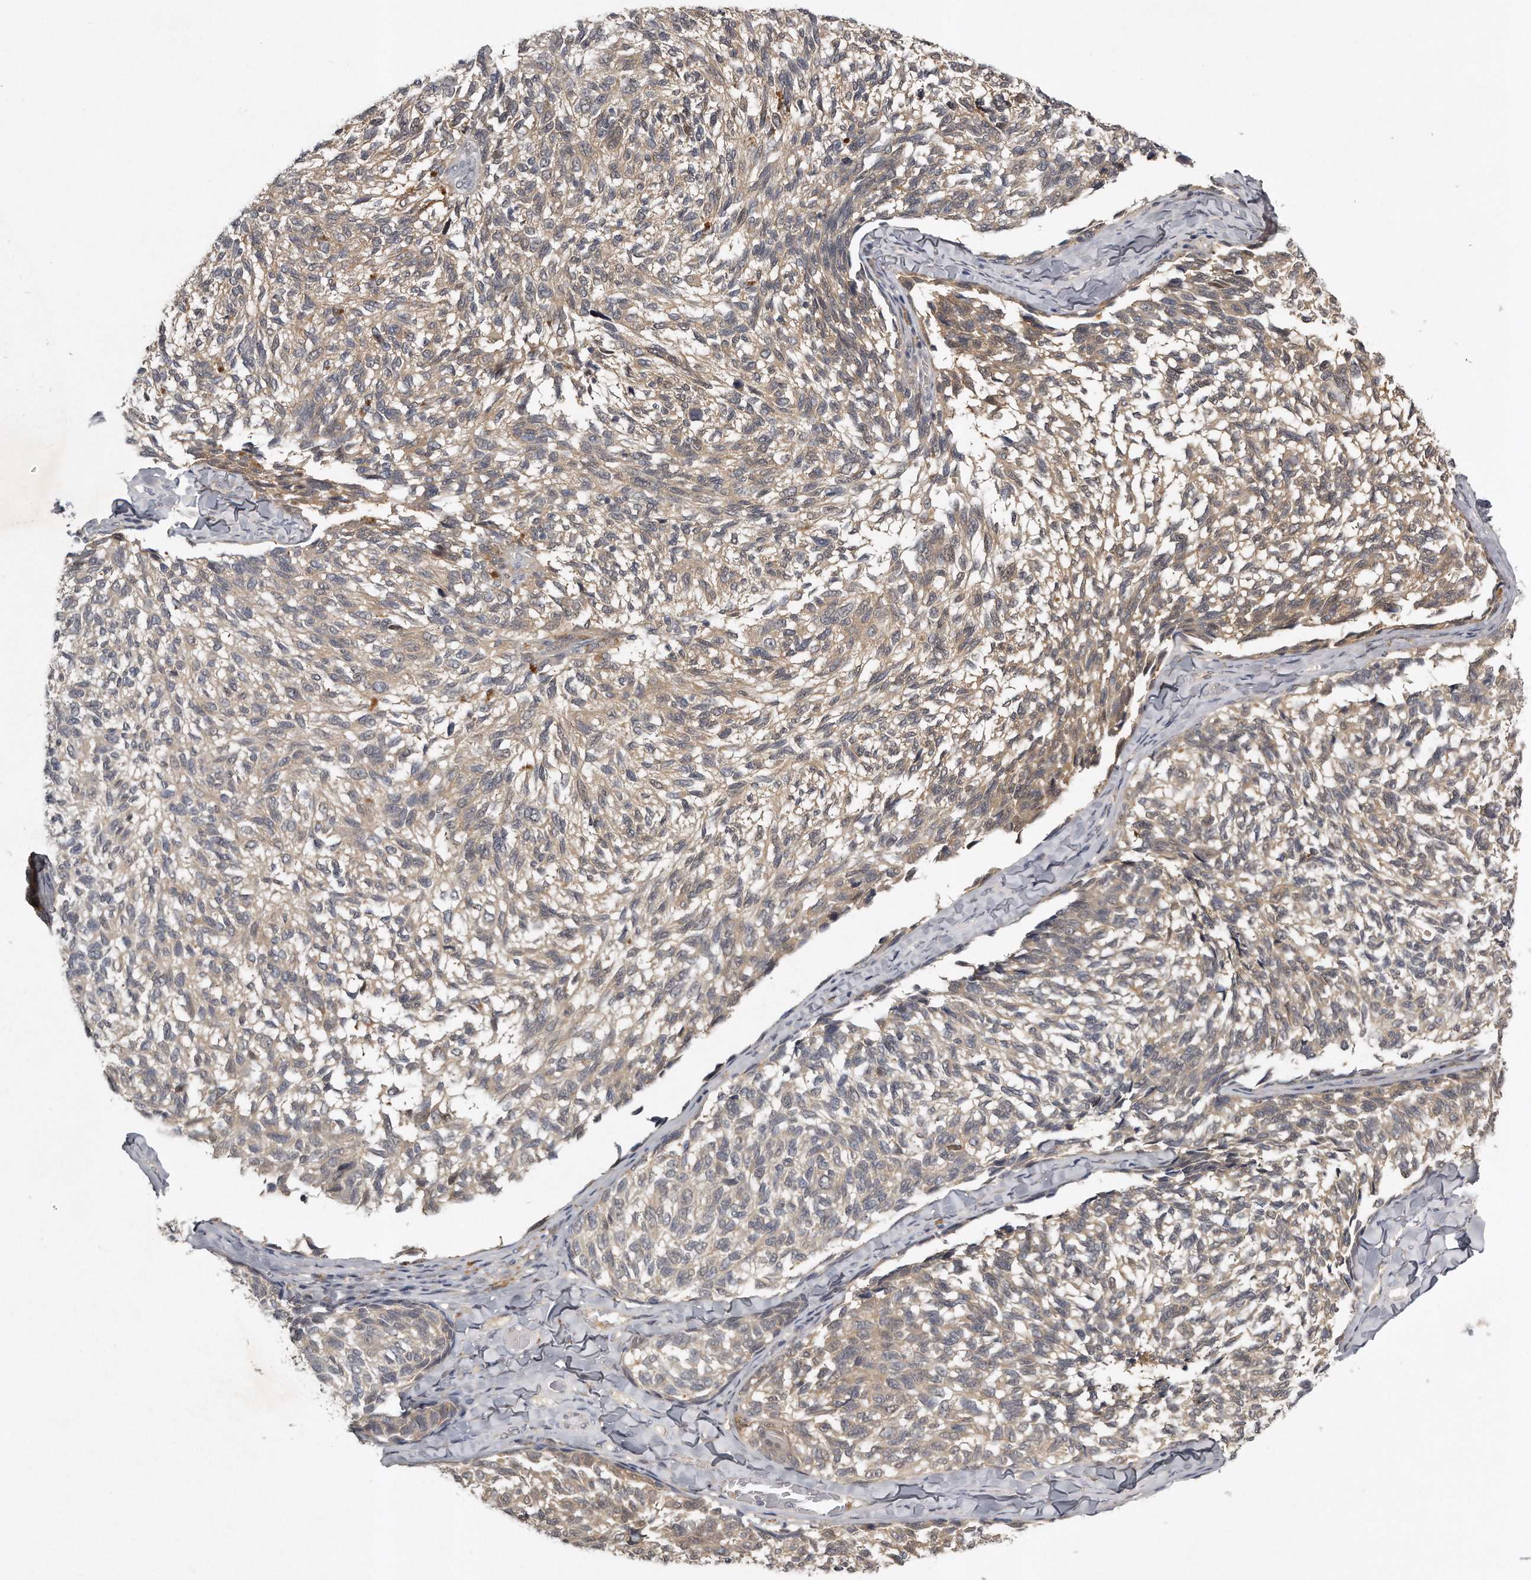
{"staining": {"intensity": "weak", "quantity": "25%-75%", "location": "cytoplasmic/membranous"}, "tissue": "melanoma", "cell_type": "Tumor cells", "image_type": "cancer", "snomed": [{"axis": "morphology", "description": "Malignant melanoma, NOS"}, {"axis": "topography", "description": "Skin"}], "caption": "Protein expression by immunohistochemistry (IHC) demonstrates weak cytoplasmic/membranous positivity in approximately 25%-75% of tumor cells in malignant melanoma.", "gene": "GGCT", "patient": {"sex": "female", "age": 73}}